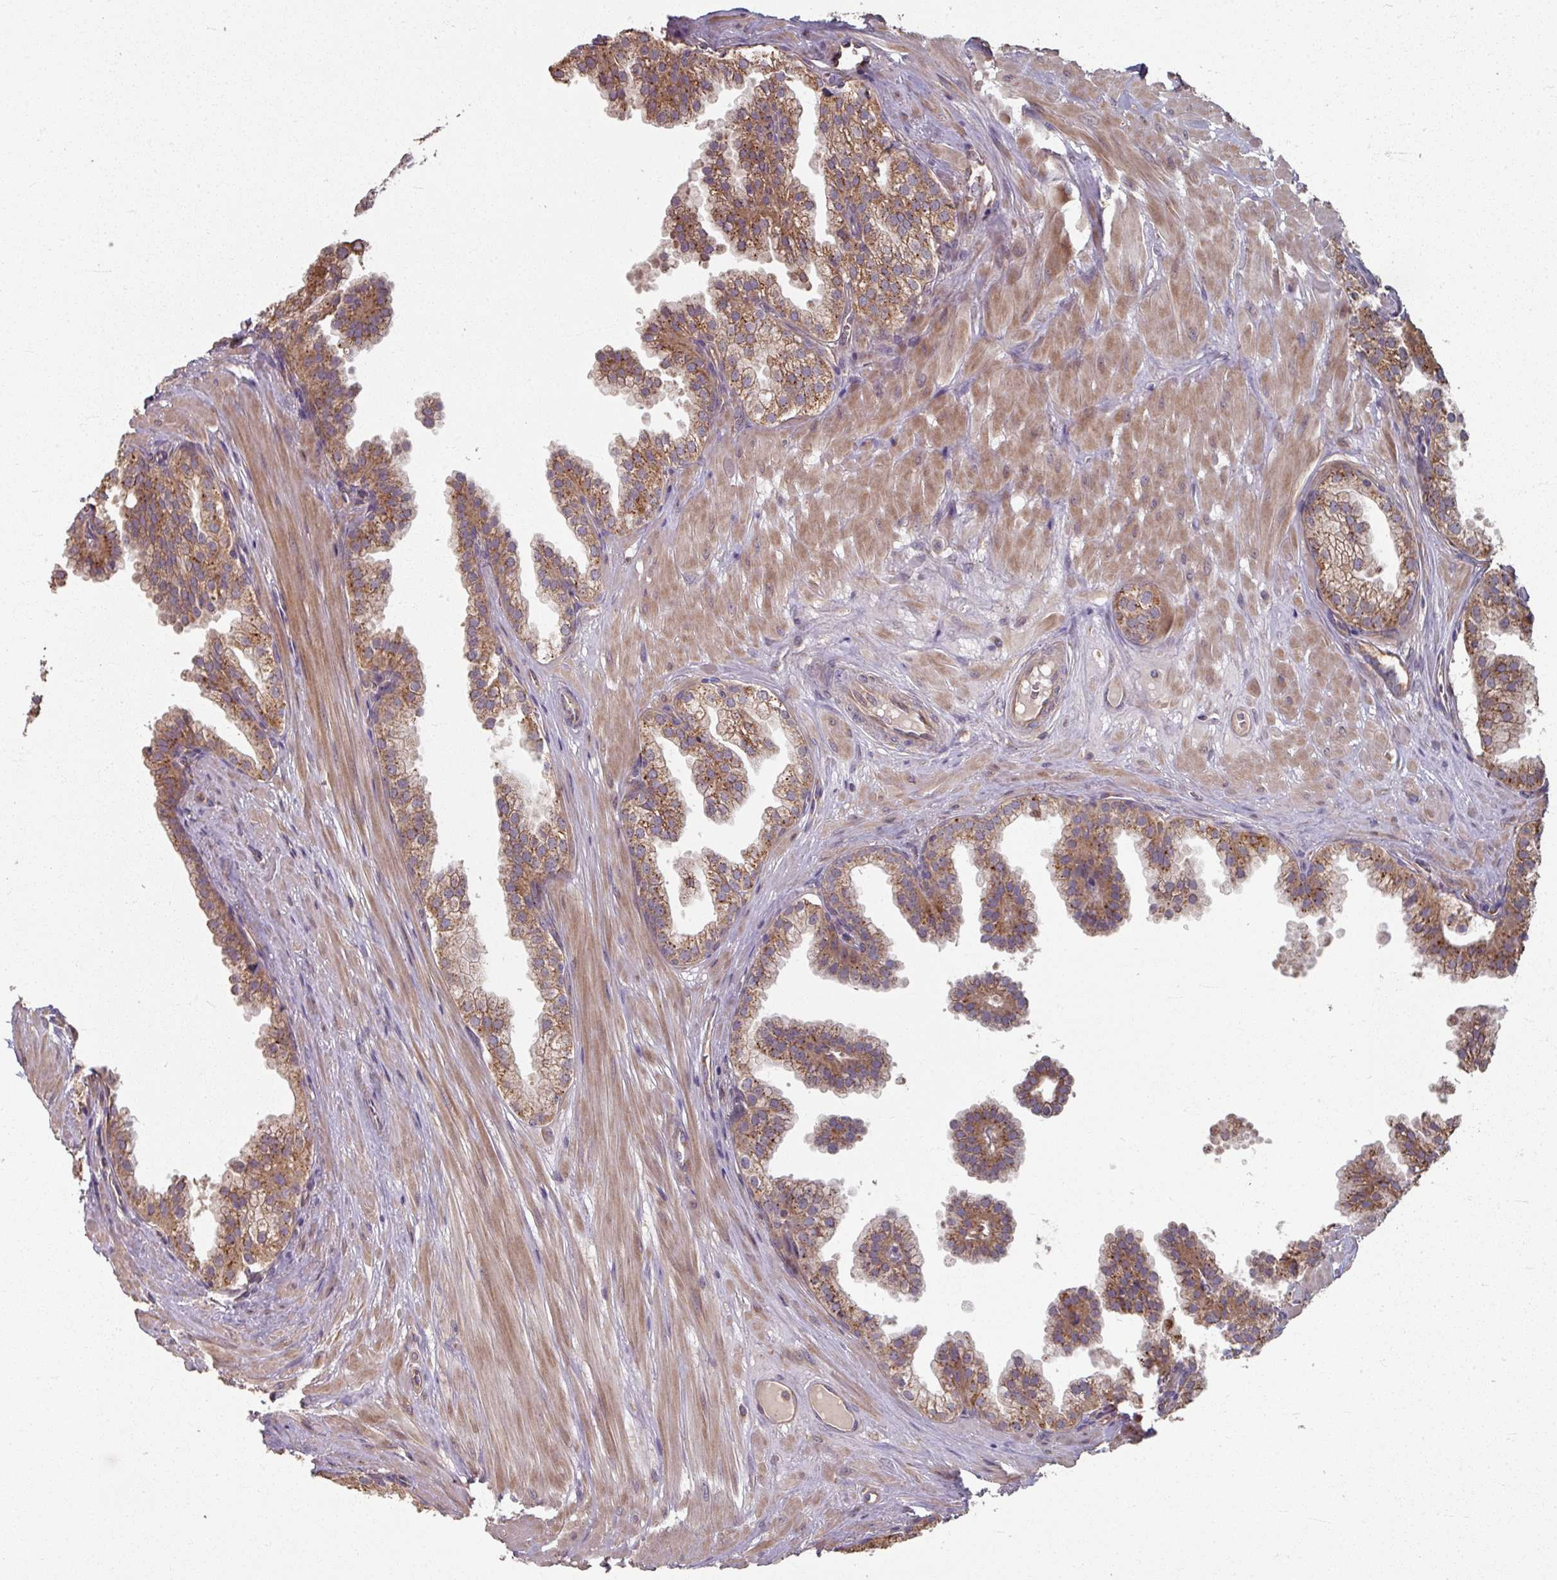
{"staining": {"intensity": "moderate", "quantity": ">75%", "location": "cytoplasmic/membranous"}, "tissue": "prostate", "cell_type": "Glandular cells", "image_type": "normal", "snomed": [{"axis": "morphology", "description": "Normal tissue, NOS"}, {"axis": "topography", "description": "Prostate"}, {"axis": "topography", "description": "Peripheral nerve tissue"}], "caption": "A medium amount of moderate cytoplasmic/membranous expression is present in approximately >75% of glandular cells in unremarkable prostate.", "gene": "CCDC68", "patient": {"sex": "male", "age": 55}}